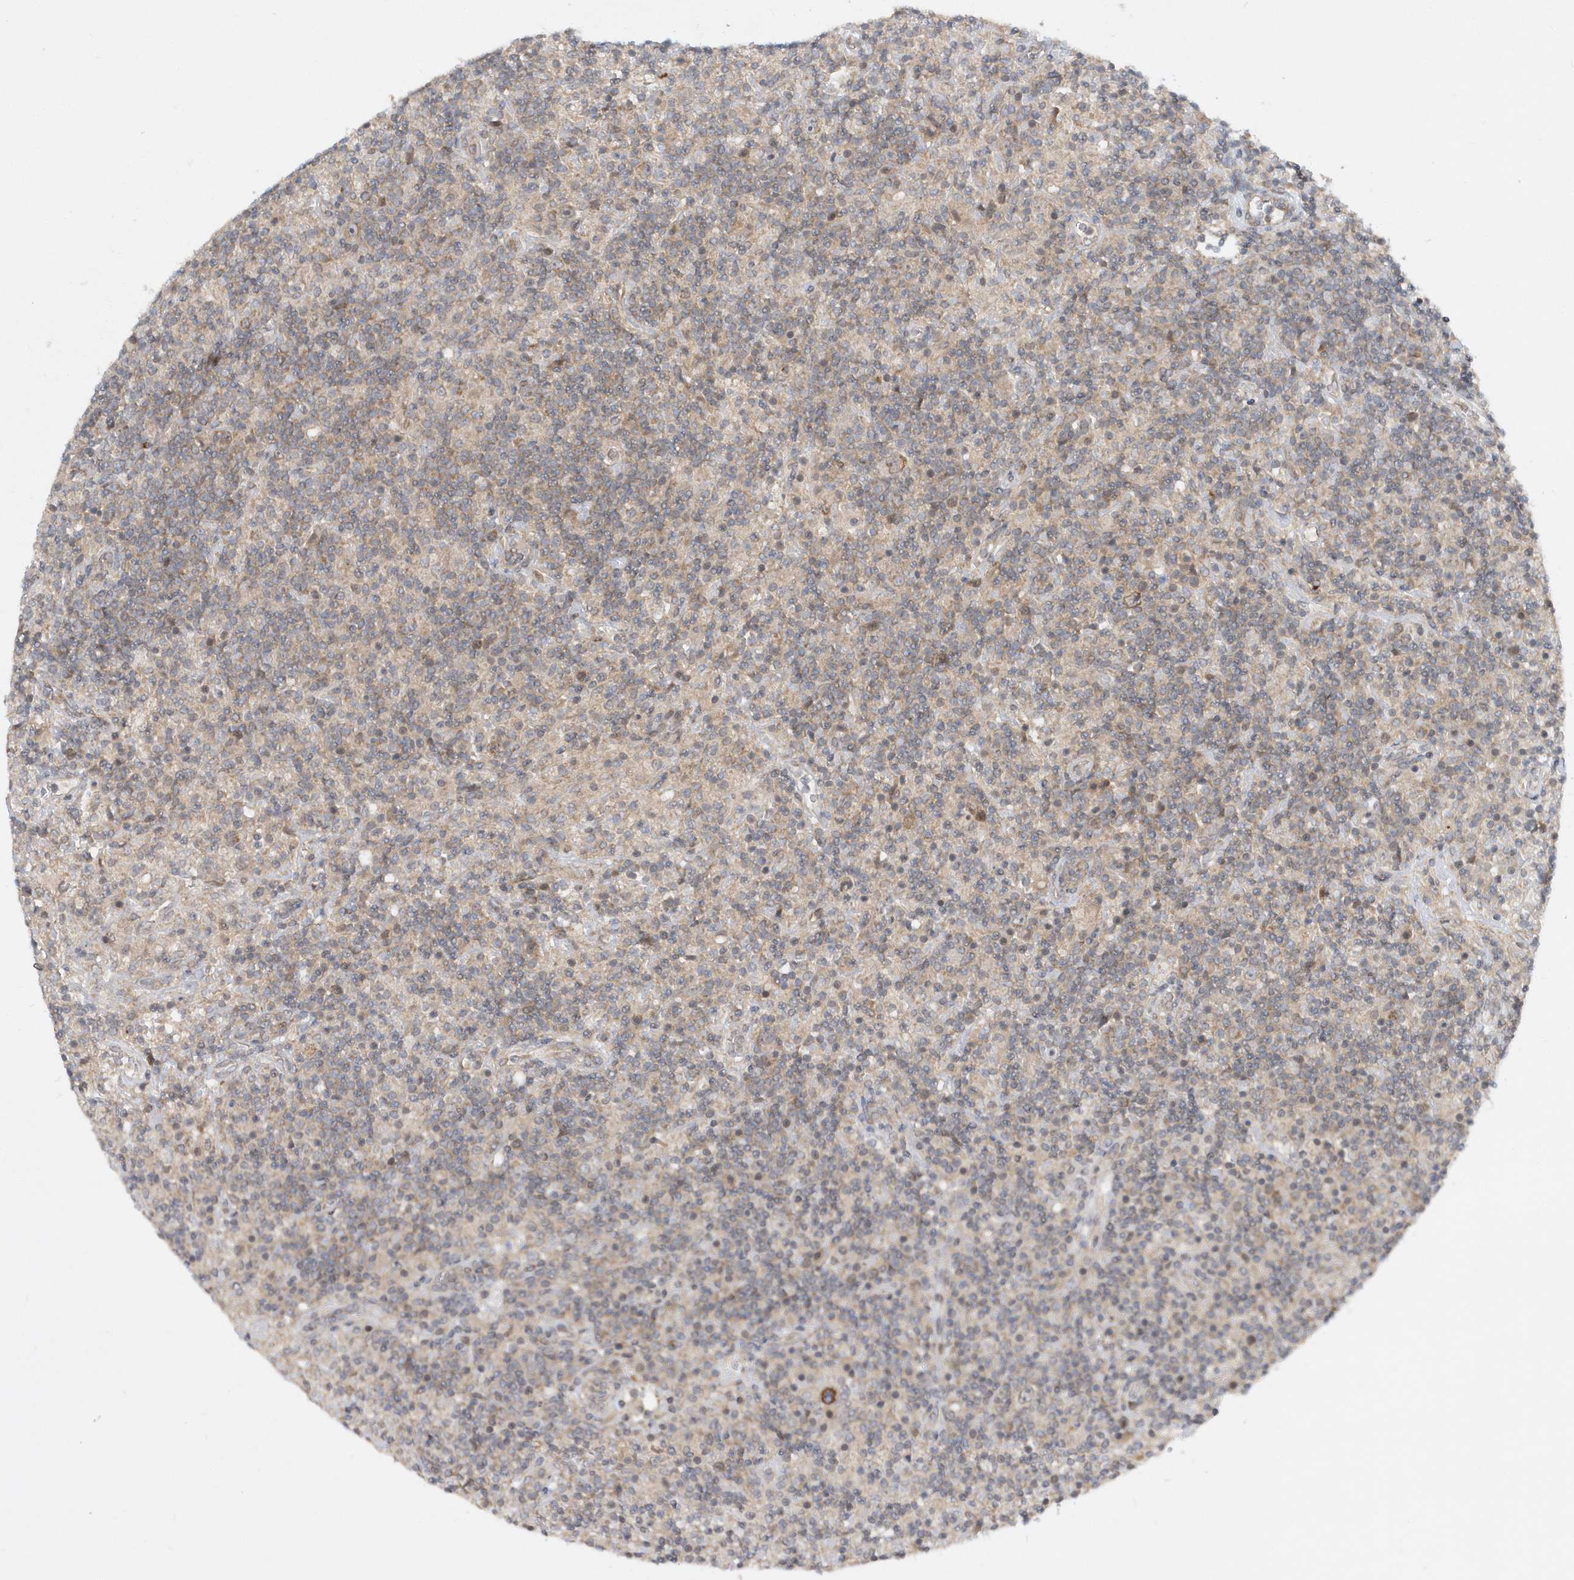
{"staining": {"intensity": "negative", "quantity": "none", "location": "none"}, "tissue": "lymphoma", "cell_type": "Tumor cells", "image_type": "cancer", "snomed": [{"axis": "morphology", "description": "Hodgkin's disease, NOS"}, {"axis": "topography", "description": "Lymph node"}], "caption": "This is an immunohistochemistry image of Hodgkin's disease. There is no staining in tumor cells.", "gene": "MXI1", "patient": {"sex": "male", "age": 70}}